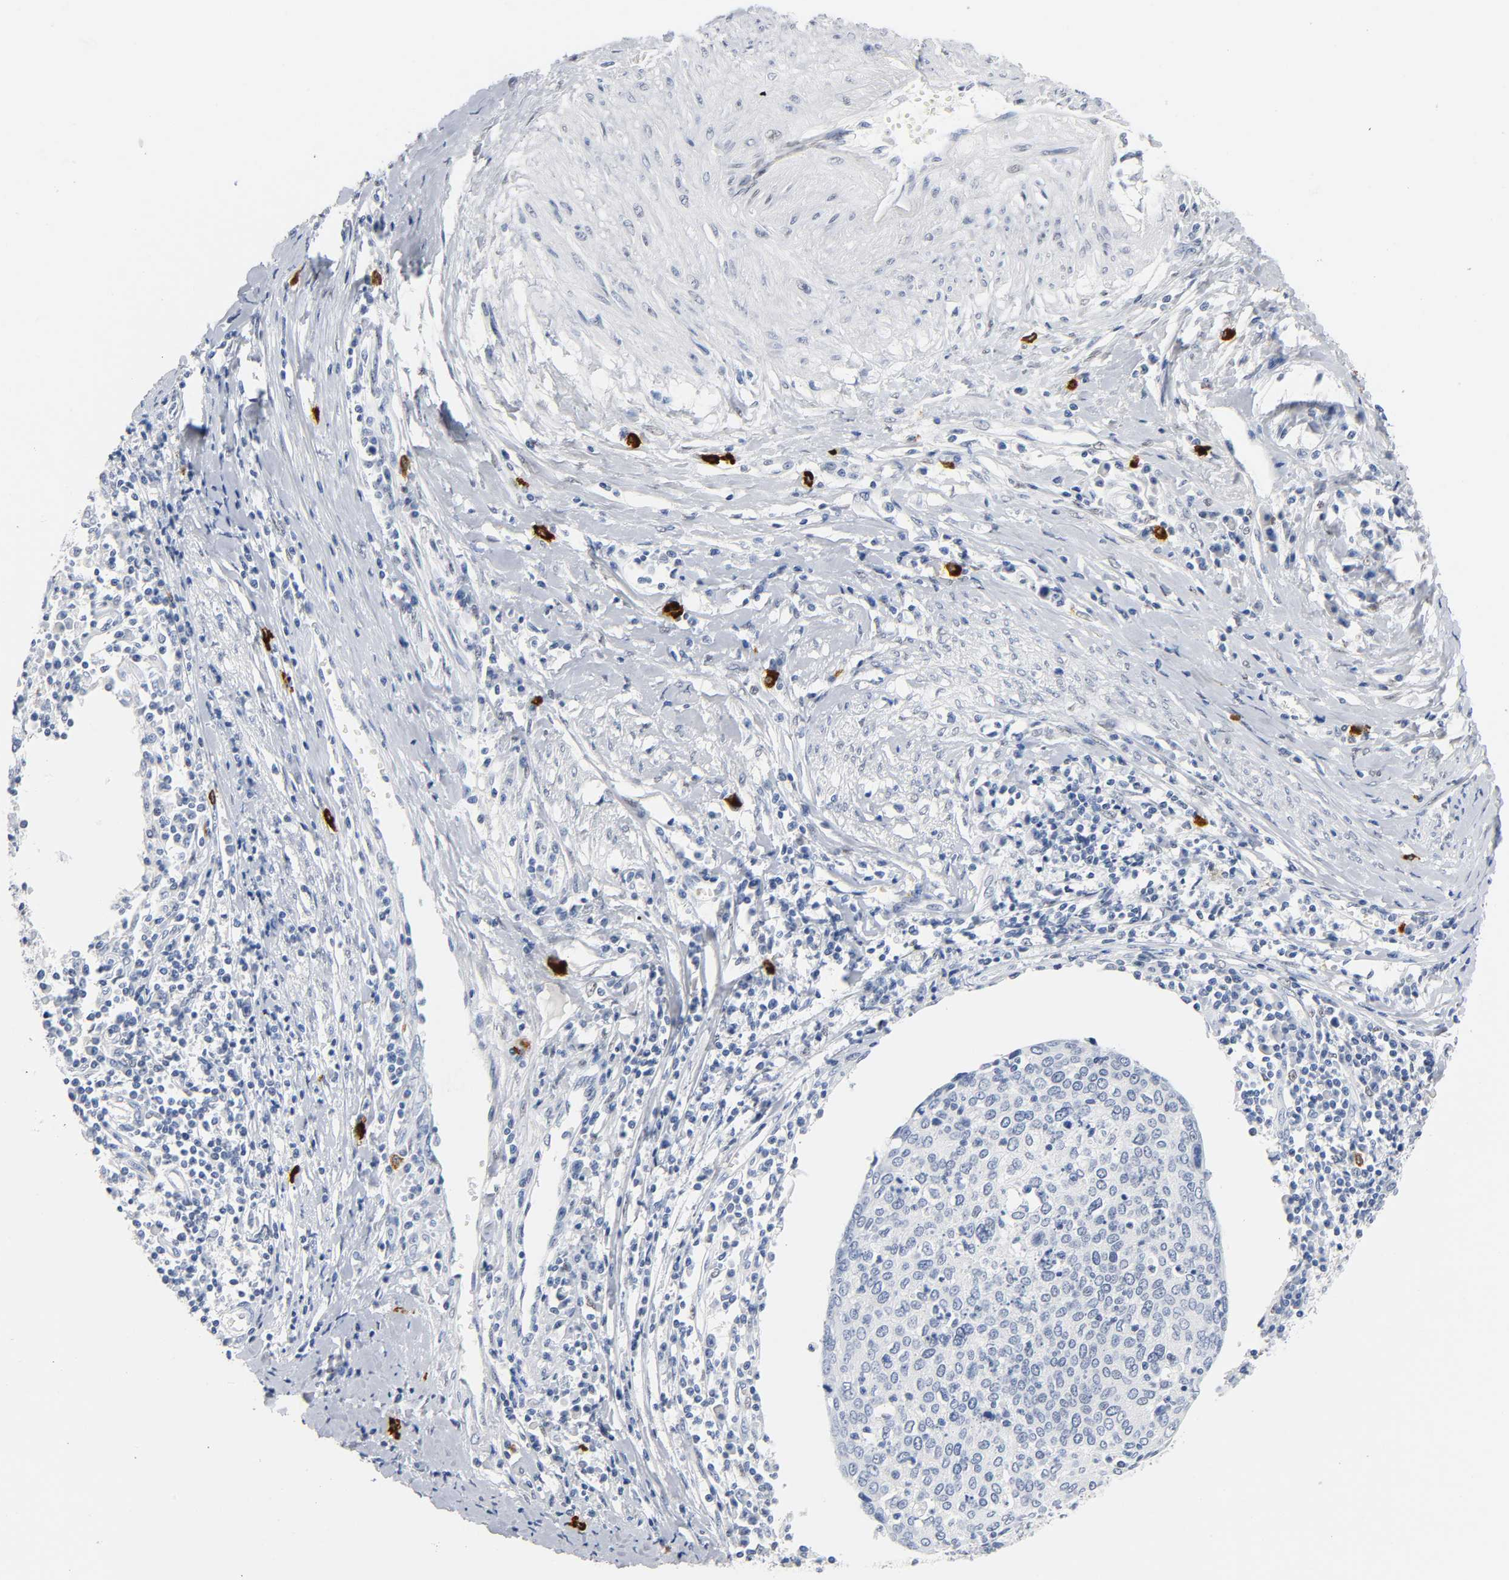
{"staining": {"intensity": "negative", "quantity": "none", "location": "none"}, "tissue": "cervical cancer", "cell_type": "Tumor cells", "image_type": "cancer", "snomed": [{"axis": "morphology", "description": "Squamous cell carcinoma, NOS"}, {"axis": "topography", "description": "Cervix"}], "caption": "Tumor cells show no significant protein expression in cervical cancer.", "gene": "NAB2", "patient": {"sex": "female", "age": 40}}